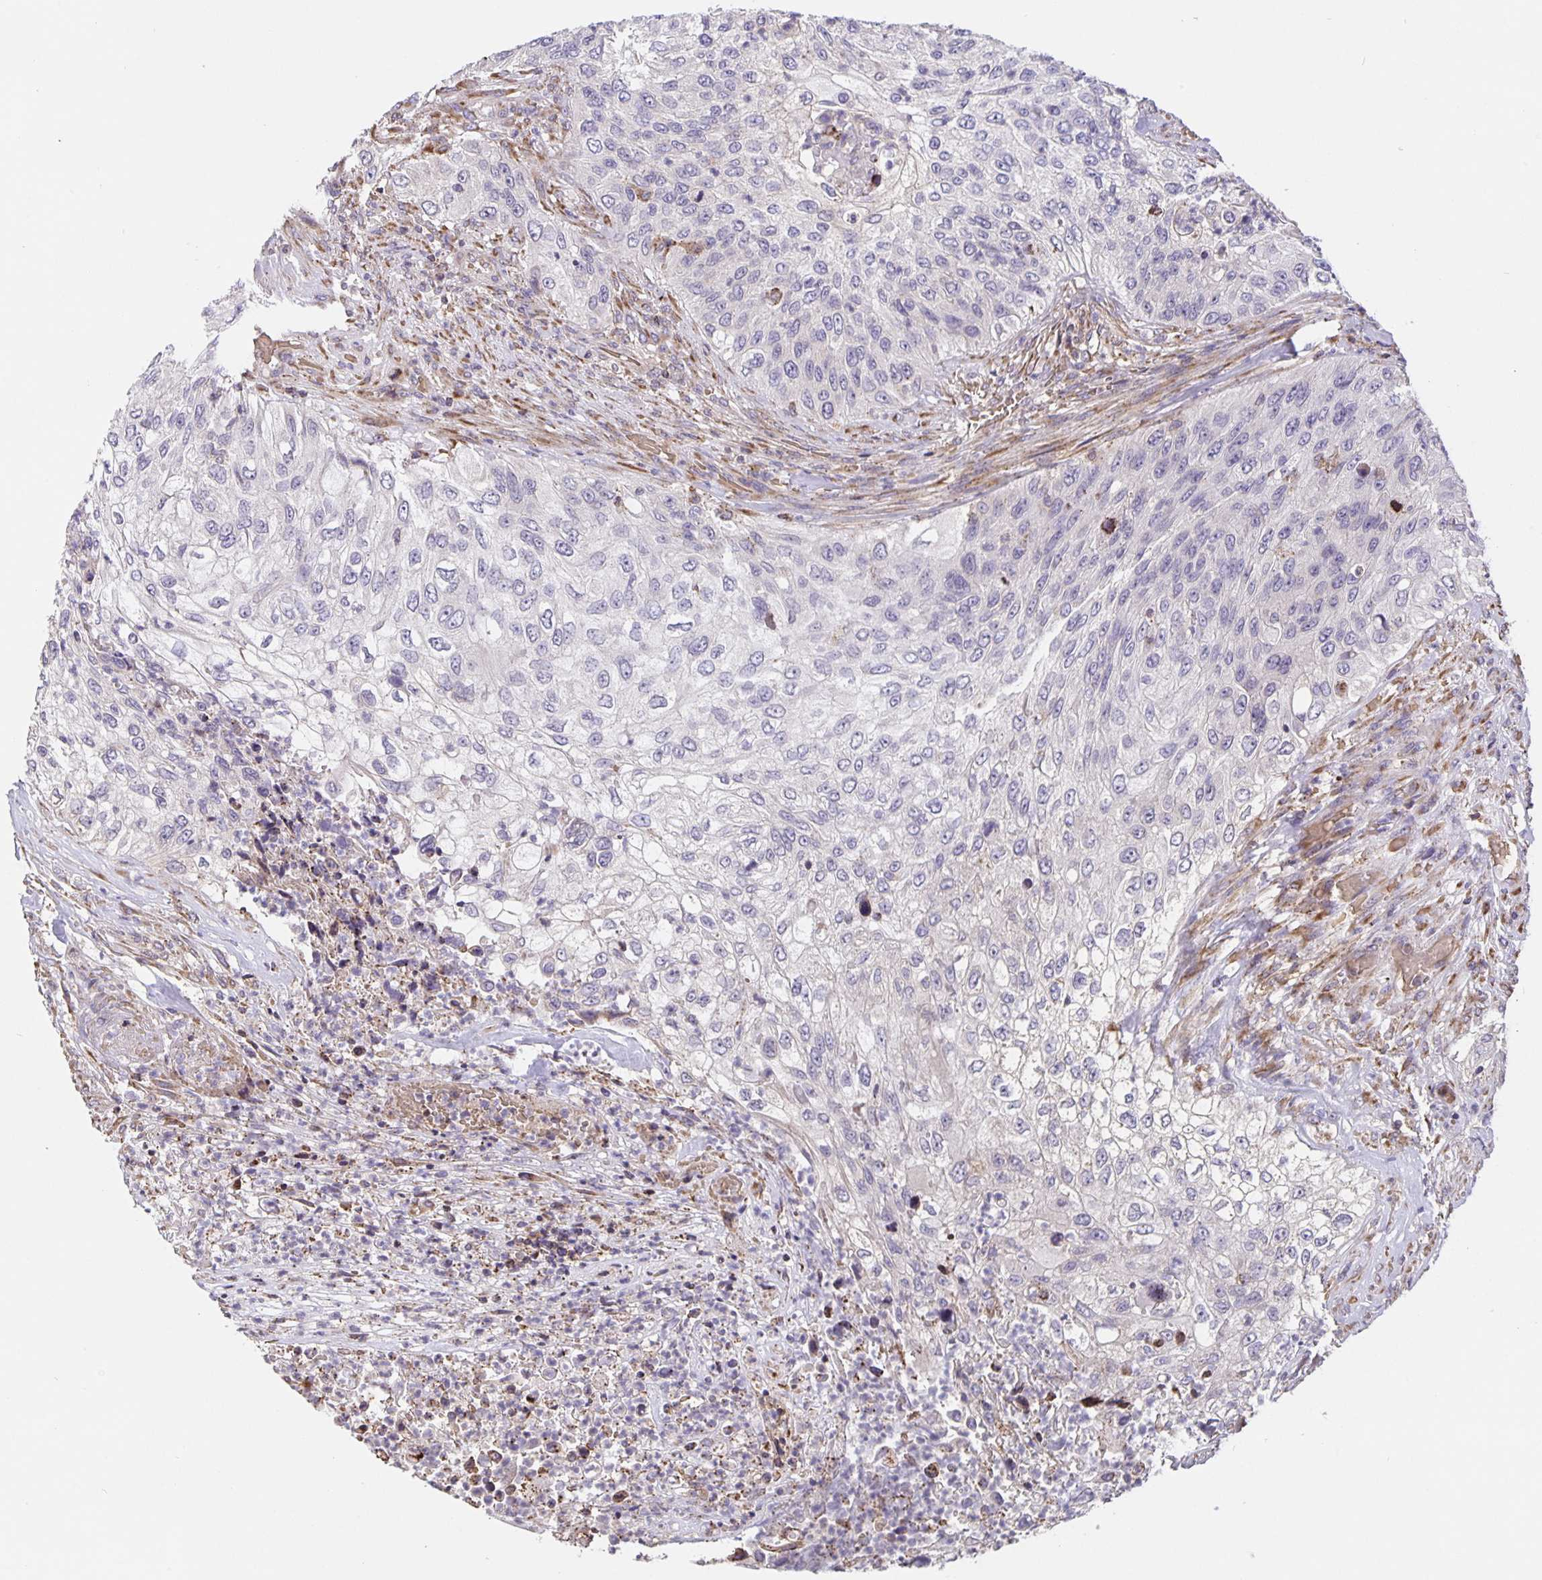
{"staining": {"intensity": "negative", "quantity": "none", "location": "none"}, "tissue": "urothelial cancer", "cell_type": "Tumor cells", "image_type": "cancer", "snomed": [{"axis": "morphology", "description": "Urothelial carcinoma, High grade"}, {"axis": "topography", "description": "Urinary bladder"}], "caption": "The image demonstrates no staining of tumor cells in urothelial cancer.", "gene": "TMEM71", "patient": {"sex": "female", "age": 60}}